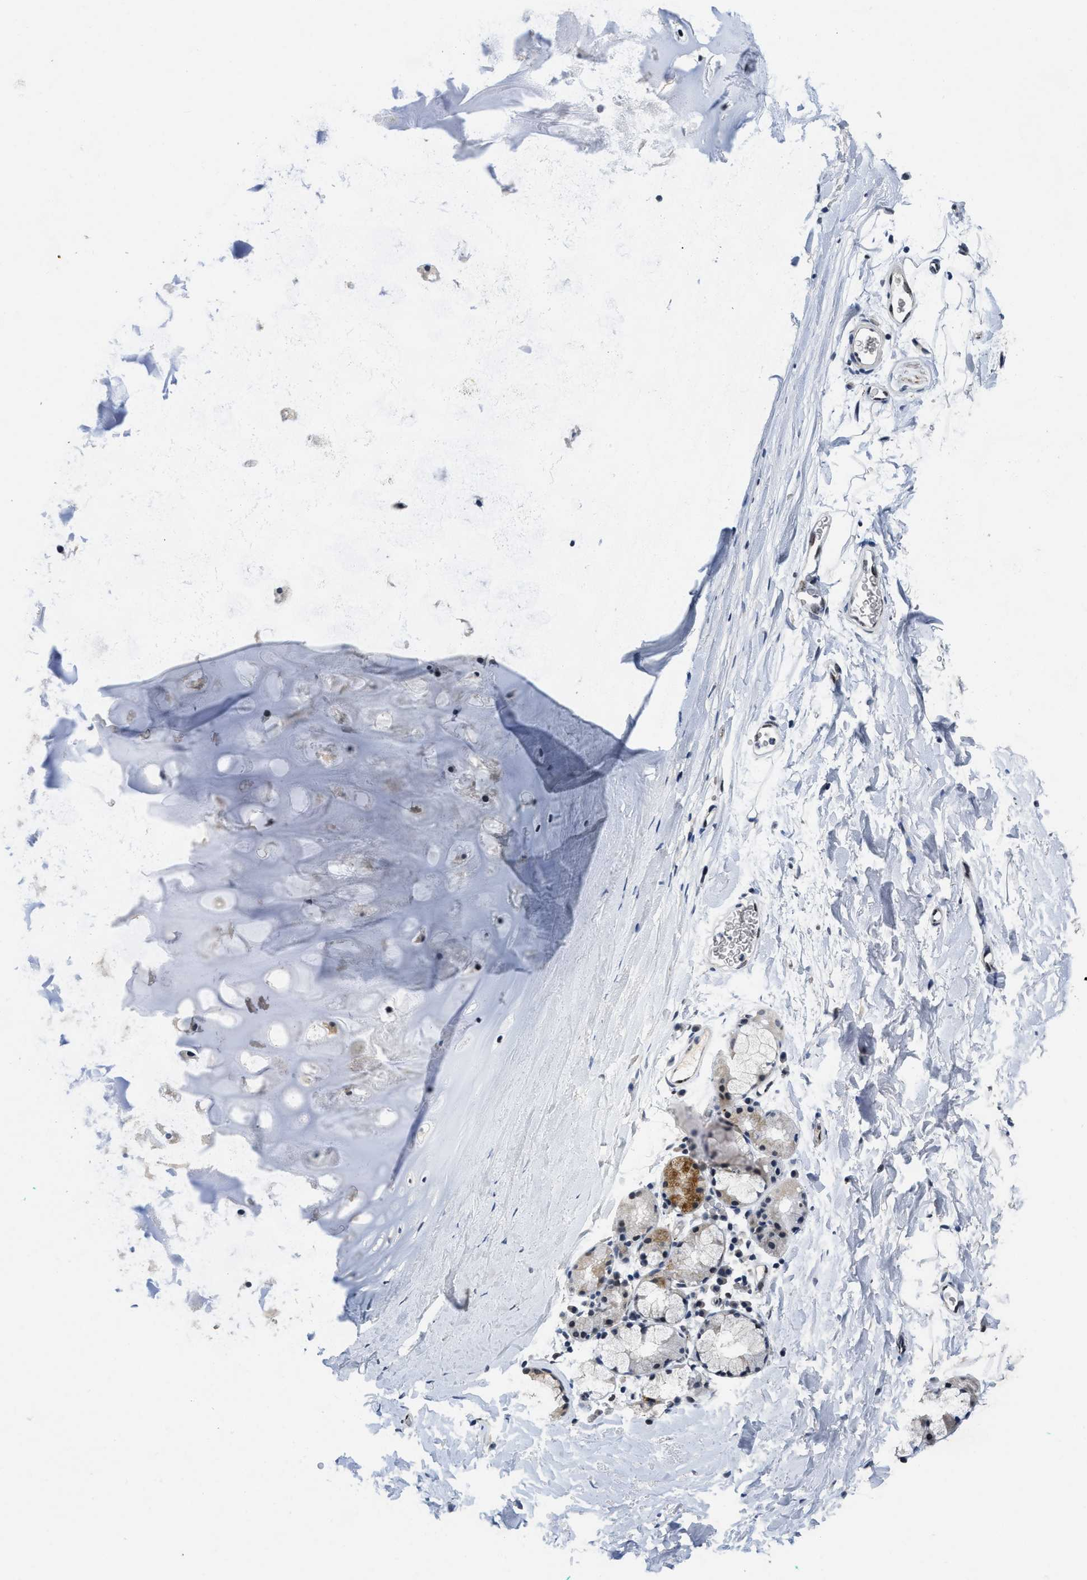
{"staining": {"intensity": "weak", "quantity": "<25%", "location": "cytoplasmic/membranous"}, "tissue": "adipose tissue", "cell_type": "Adipocytes", "image_type": "normal", "snomed": [{"axis": "morphology", "description": "Normal tissue, NOS"}, {"axis": "topography", "description": "Cartilage tissue"}, {"axis": "topography", "description": "Bronchus"}], "caption": "DAB (3,3'-diaminobenzidine) immunohistochemical staining of unremarkable adipose tissue exhibits no significant positivity in adipocytes.", "gene": "VIP", "patient": {"sex": "female", "age": 53}}